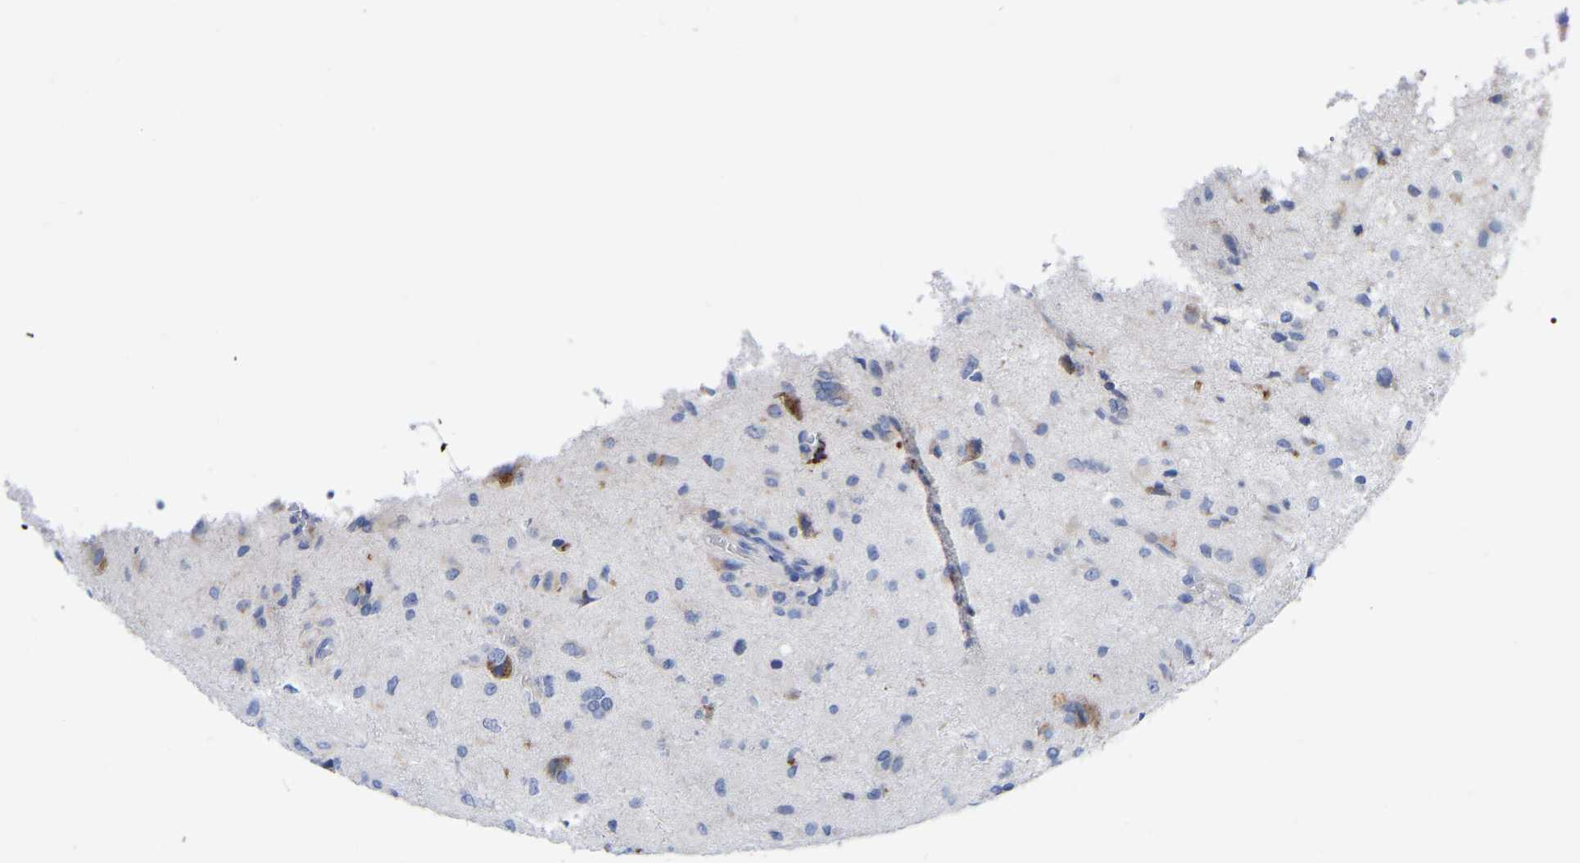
{"staining": {"intensity": "moderate", "quantity": "<25%", "location": "cytoplasmic/membranous"}, "tissue": "glioma", "cell_type": "Tumor cells", "image_type": "cancer", "snomed": [{"axis": "morphology", "description": "Glioma, malignant, High grade"}, {"axis": "topography", "description": "Brain"}], "caption": "Immunohistochemical staining of high-grade glioma (malignant) shows low levels of moderate cytoplasmic/membranous expression in about <25% of tumor cells.", "gene": "STRIP2", "patient": {"sex": "female", "age": 59}}